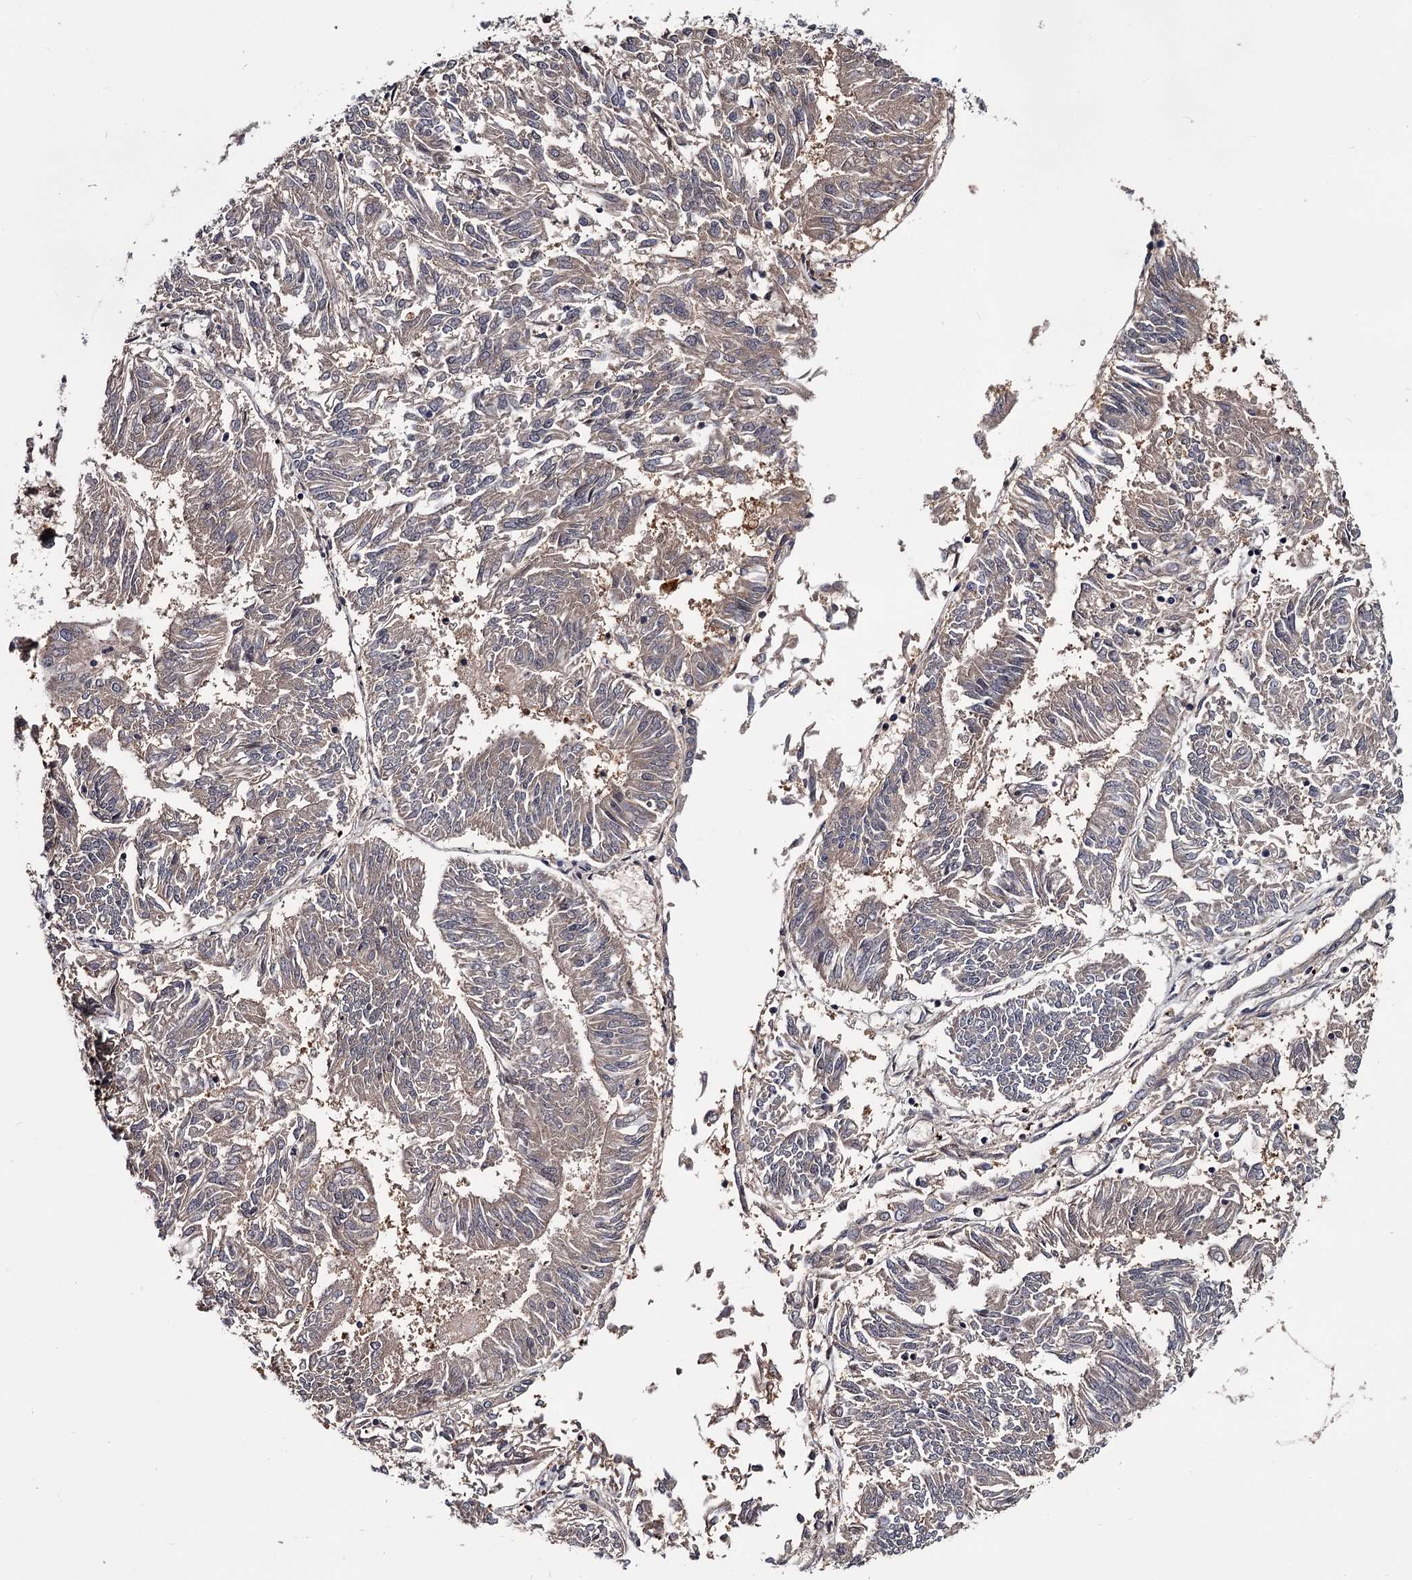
{"staining": {"intensity": "weak", "quantity": ">75%", "location": "cytoplasmic/membranous"}, "tissue": "endometrial cancer", "cell_type": "Tumor cells", "image_type": "cancer", "snomed": [{"axis": "morphology", "description": "Adenocarcinoma, NOS"}, {"axis": "topography", "description": "Endometrium"}], "caption": "High-magnification brightfield microscopy of endometrial cancer stained with DAB (3,3'-diaminobenzidine) (brown) and counterstained with hematoxylin (blue). tumor cells exhibit weak cytoplasmic/membranous staining is seen in about>75% of cells. Ihc stains the protein in brown and the nuclei are stained blue.", "gene": "GSTO1", "patient": {"sex": "female", "age": 58}}